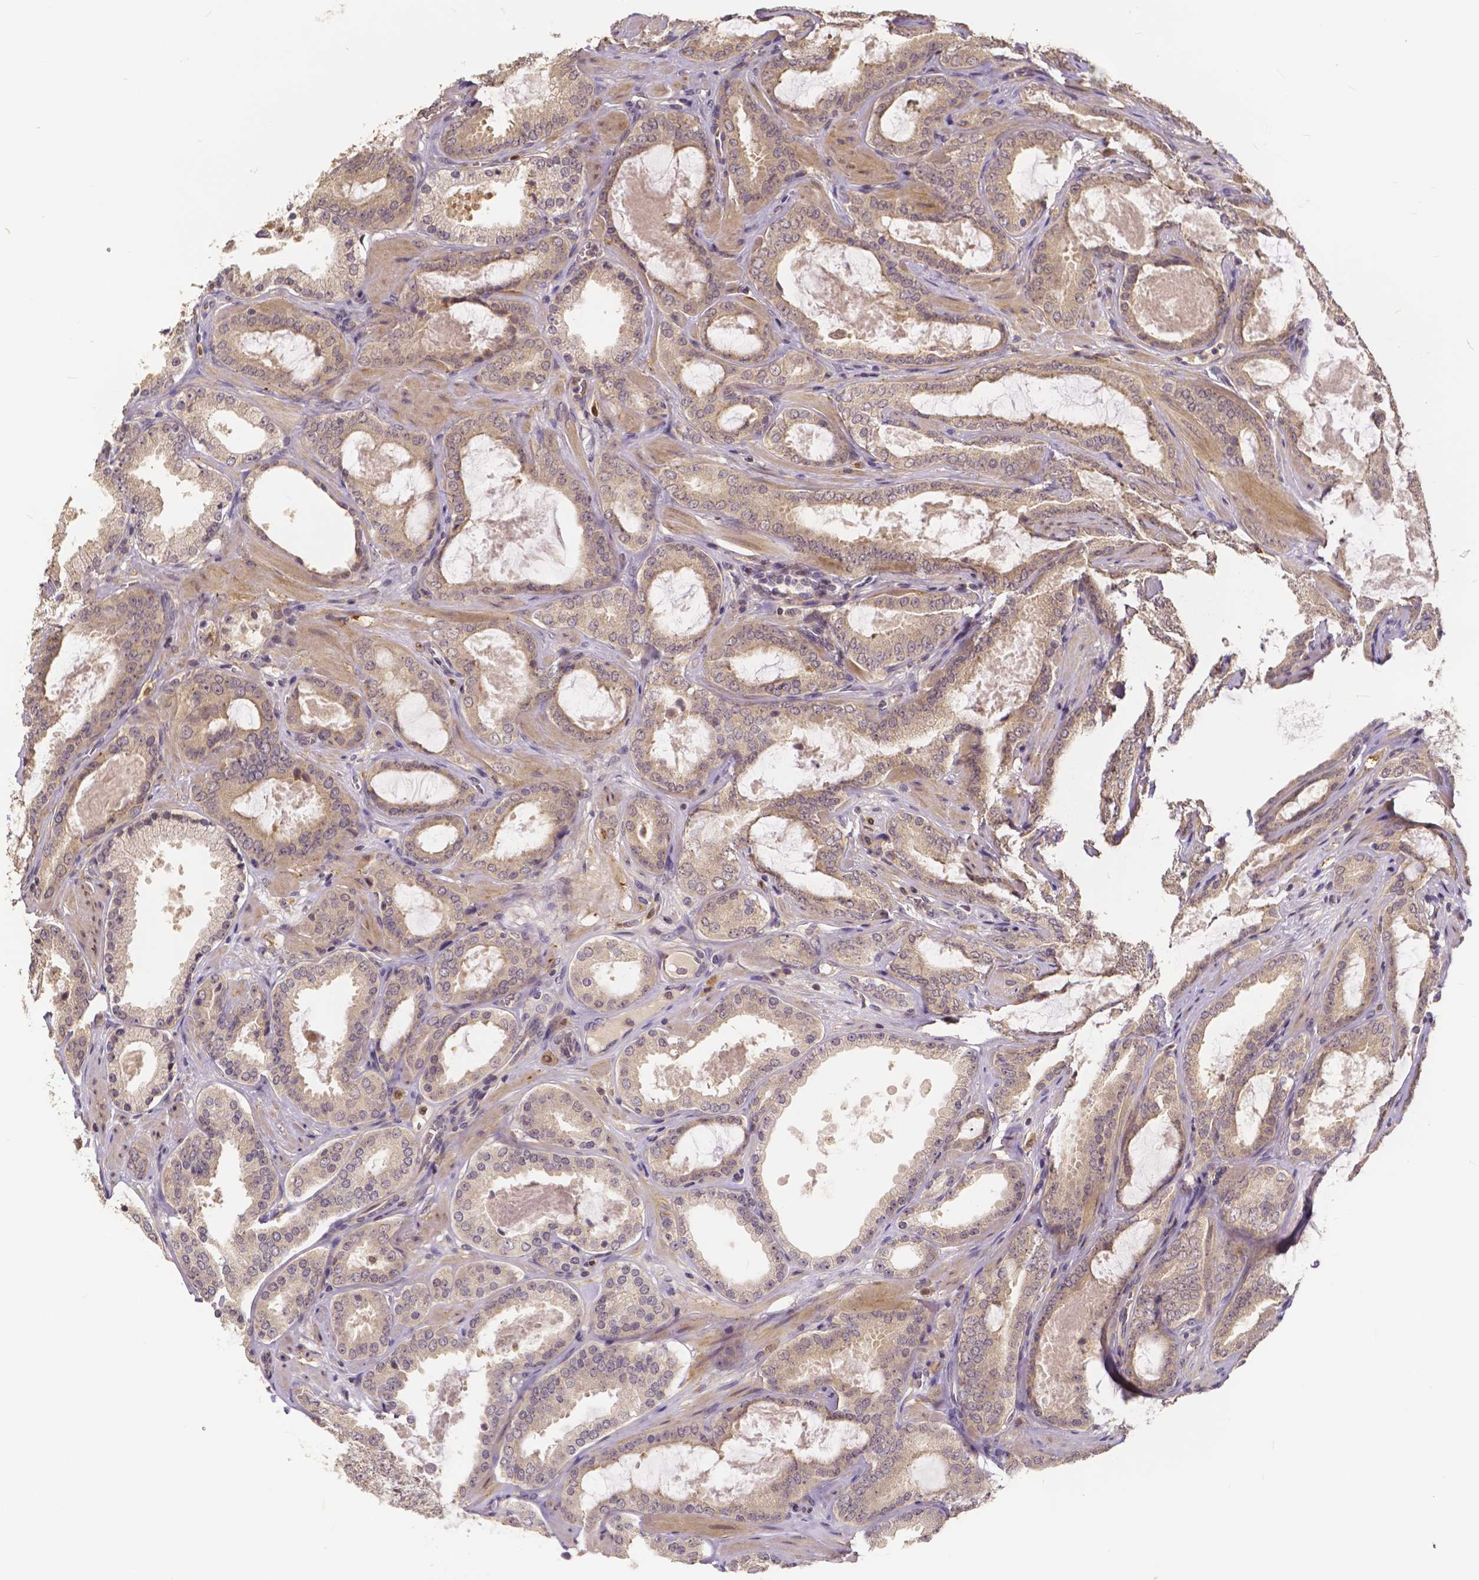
{"staining": {"intensity": "moderate", "quantity": "<25%", "location": "cytoplasmic/membranous"}, "tissue": "prostate cancer", "cell_type": "Tumor cells", "image_type": "cancer", "snomed": [{"axis": "morphology", "description": "Adenocarcinoma, High grade"}, {"axis": "topography", "description": "Prostate"}], "caption": "Moderate cytoplasmic/membranous protein staining is identified in approximately <25% of tumor cells in prostate cancer (adenocarcinoma (high-grade)). (DAB IHC, brown staining for protein, blue staining for nuclei).", "gene": "USP9X", "patient": {"sex": "male", "age": 63}}